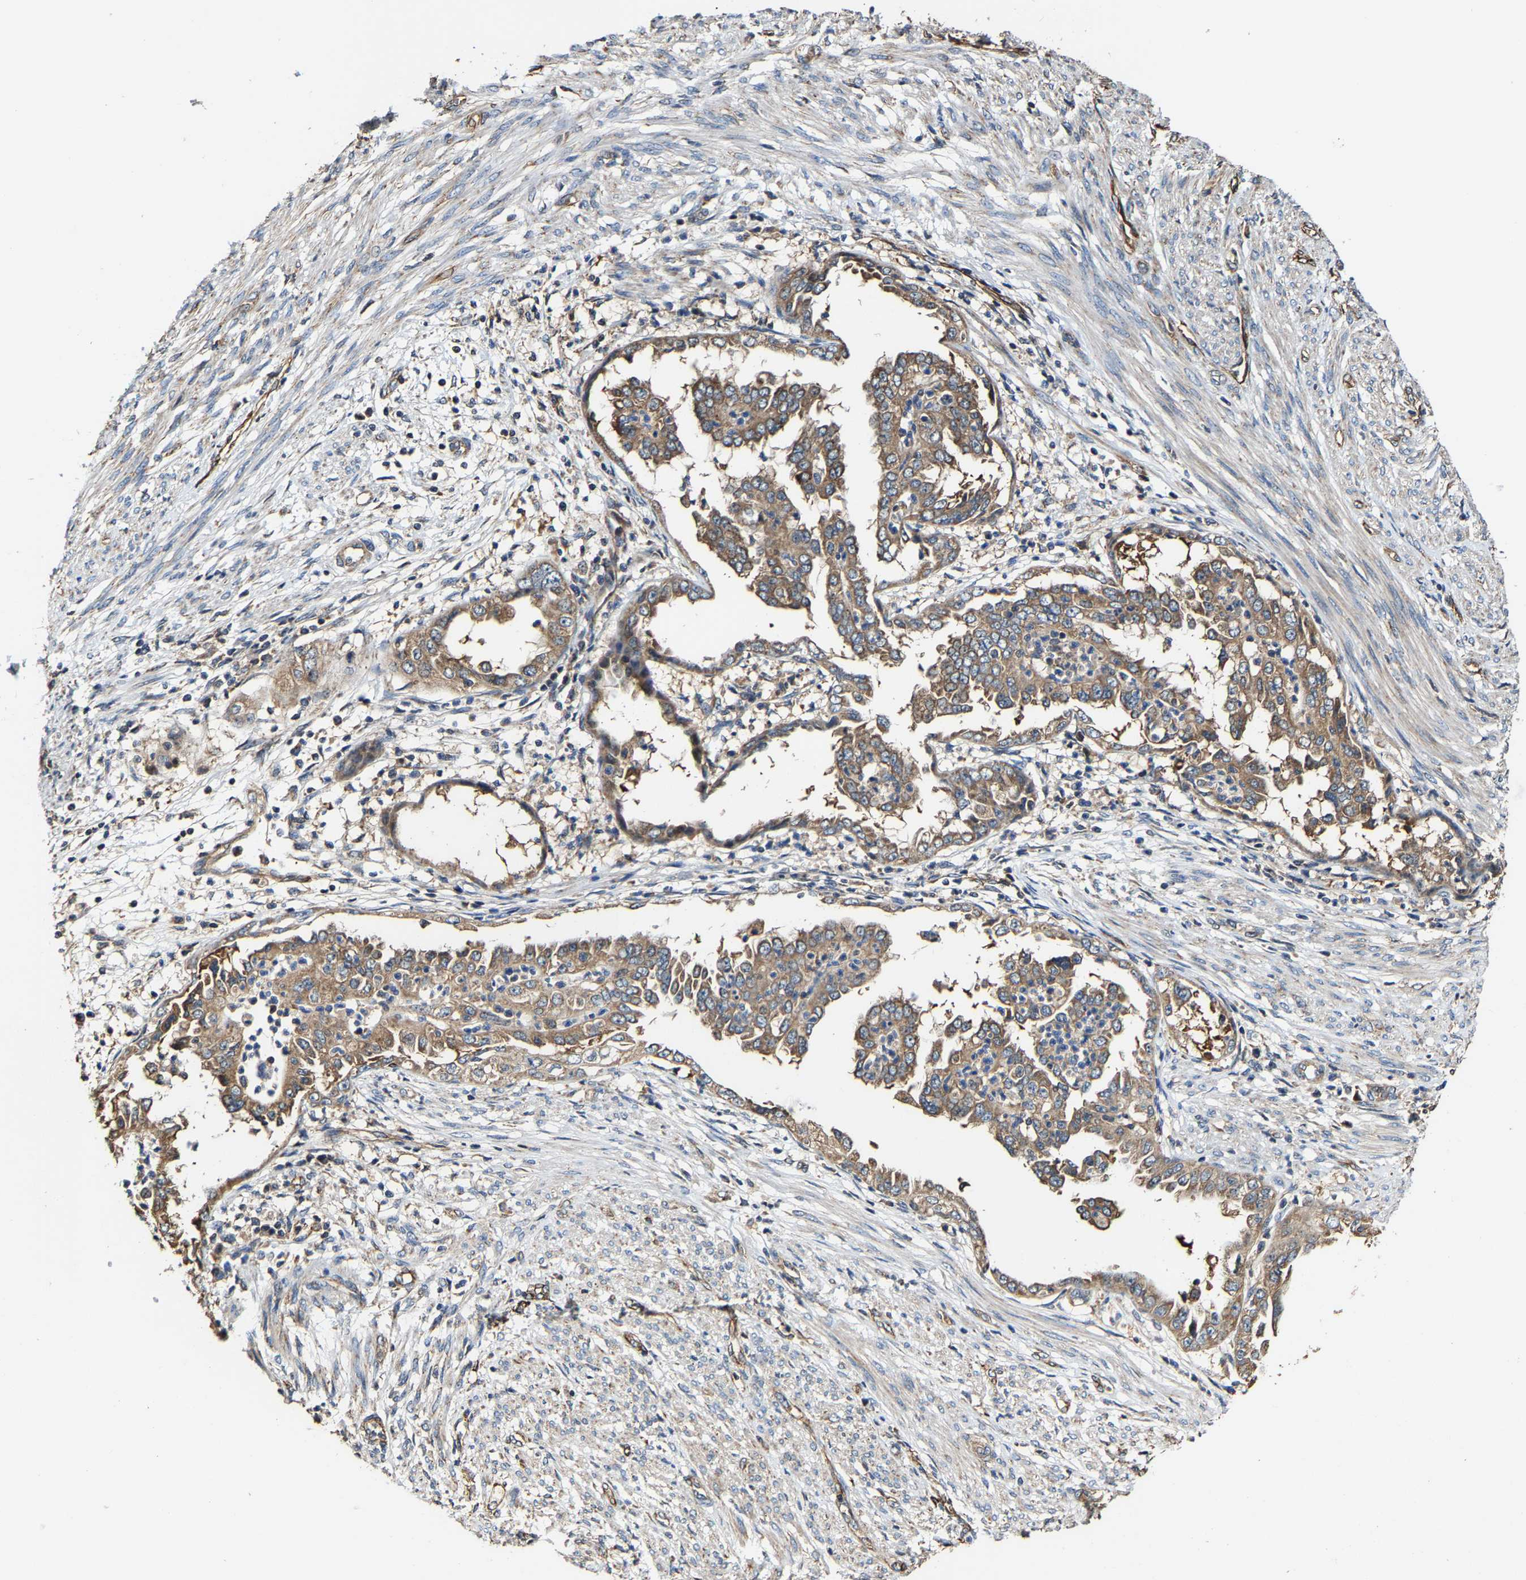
{"staining": {"intensity": "moderate", "quantity": ">75%", "location": "cytoplasmic/membranous"}, "tissue": "endometrial cancer", "cell_type": "Tumor cells", "image_type": "cancer", "snomed": [{"axis": "morphology", "description": "Adenocarcinoma, NOS"}, {"axis": "topography", "description": "Endometrium"}], "caption": "DAB immunohistochemical staining of endometrial adenocarcinoma demonstrates moderate cytoplasmic/membranous protein positivity in about >75% of tumor cells.", "gene": "GFRA3", "patient": {"sex": "female", "age": 85}}